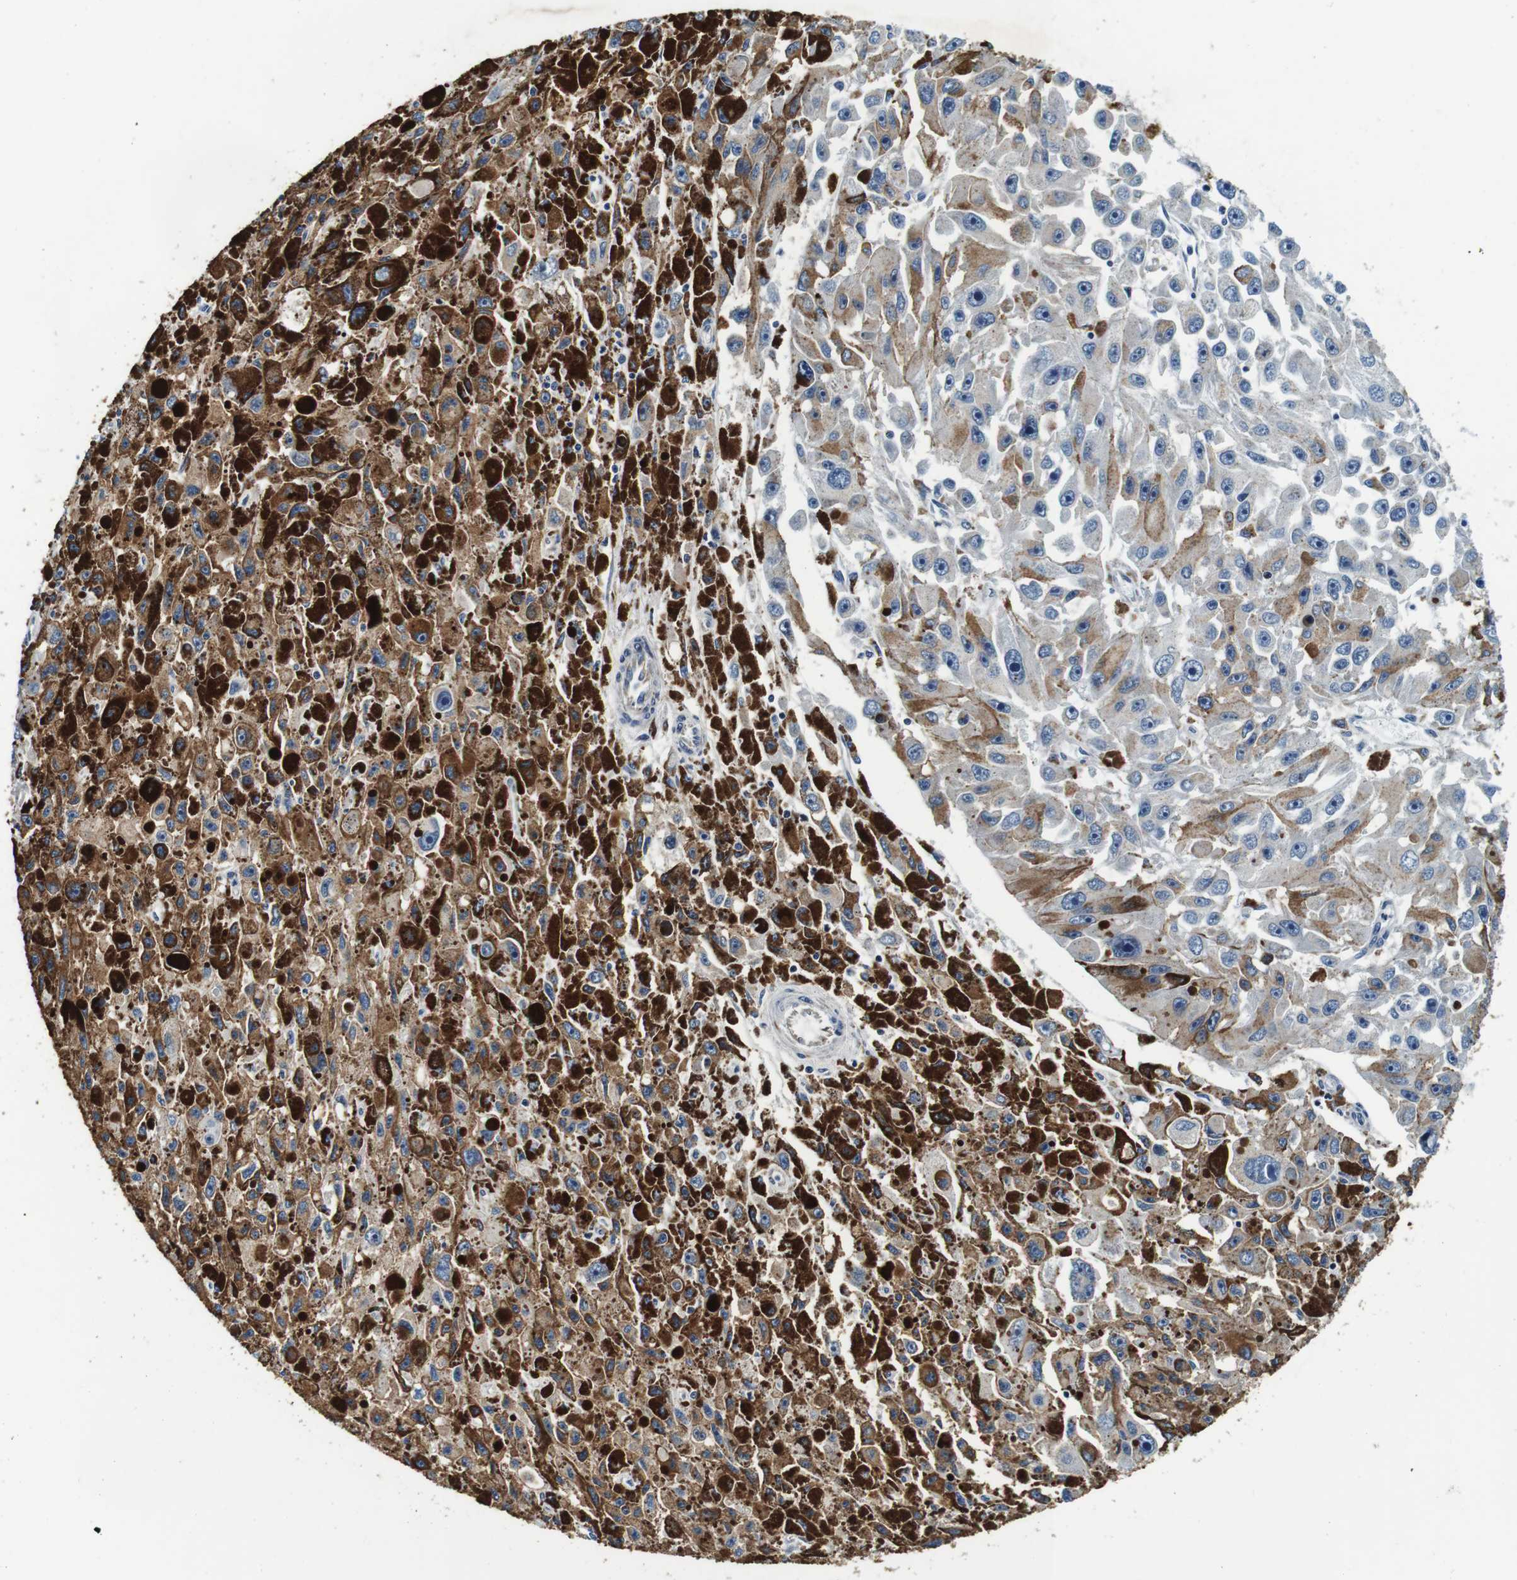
{"staining": {"intensity": "moderate", "quantity": ">75%", "location": "cytoplasmic/membranous"}, "tissue": "melanoma", "cell_type": "Tumor cells", "image_type": "cancer", "snomed": [{"axis": "morphology", "description": "Malignant melanoma, NOS"}, {"axis": "topography", "description": "Skin"}], "caption": "Moderate cytoplasmic/membranous protein expression is appreciated in about >75% of tumor cells in melanoma.", "gene": "FAR2", "patient": {"sex": "female", "age": 104}}